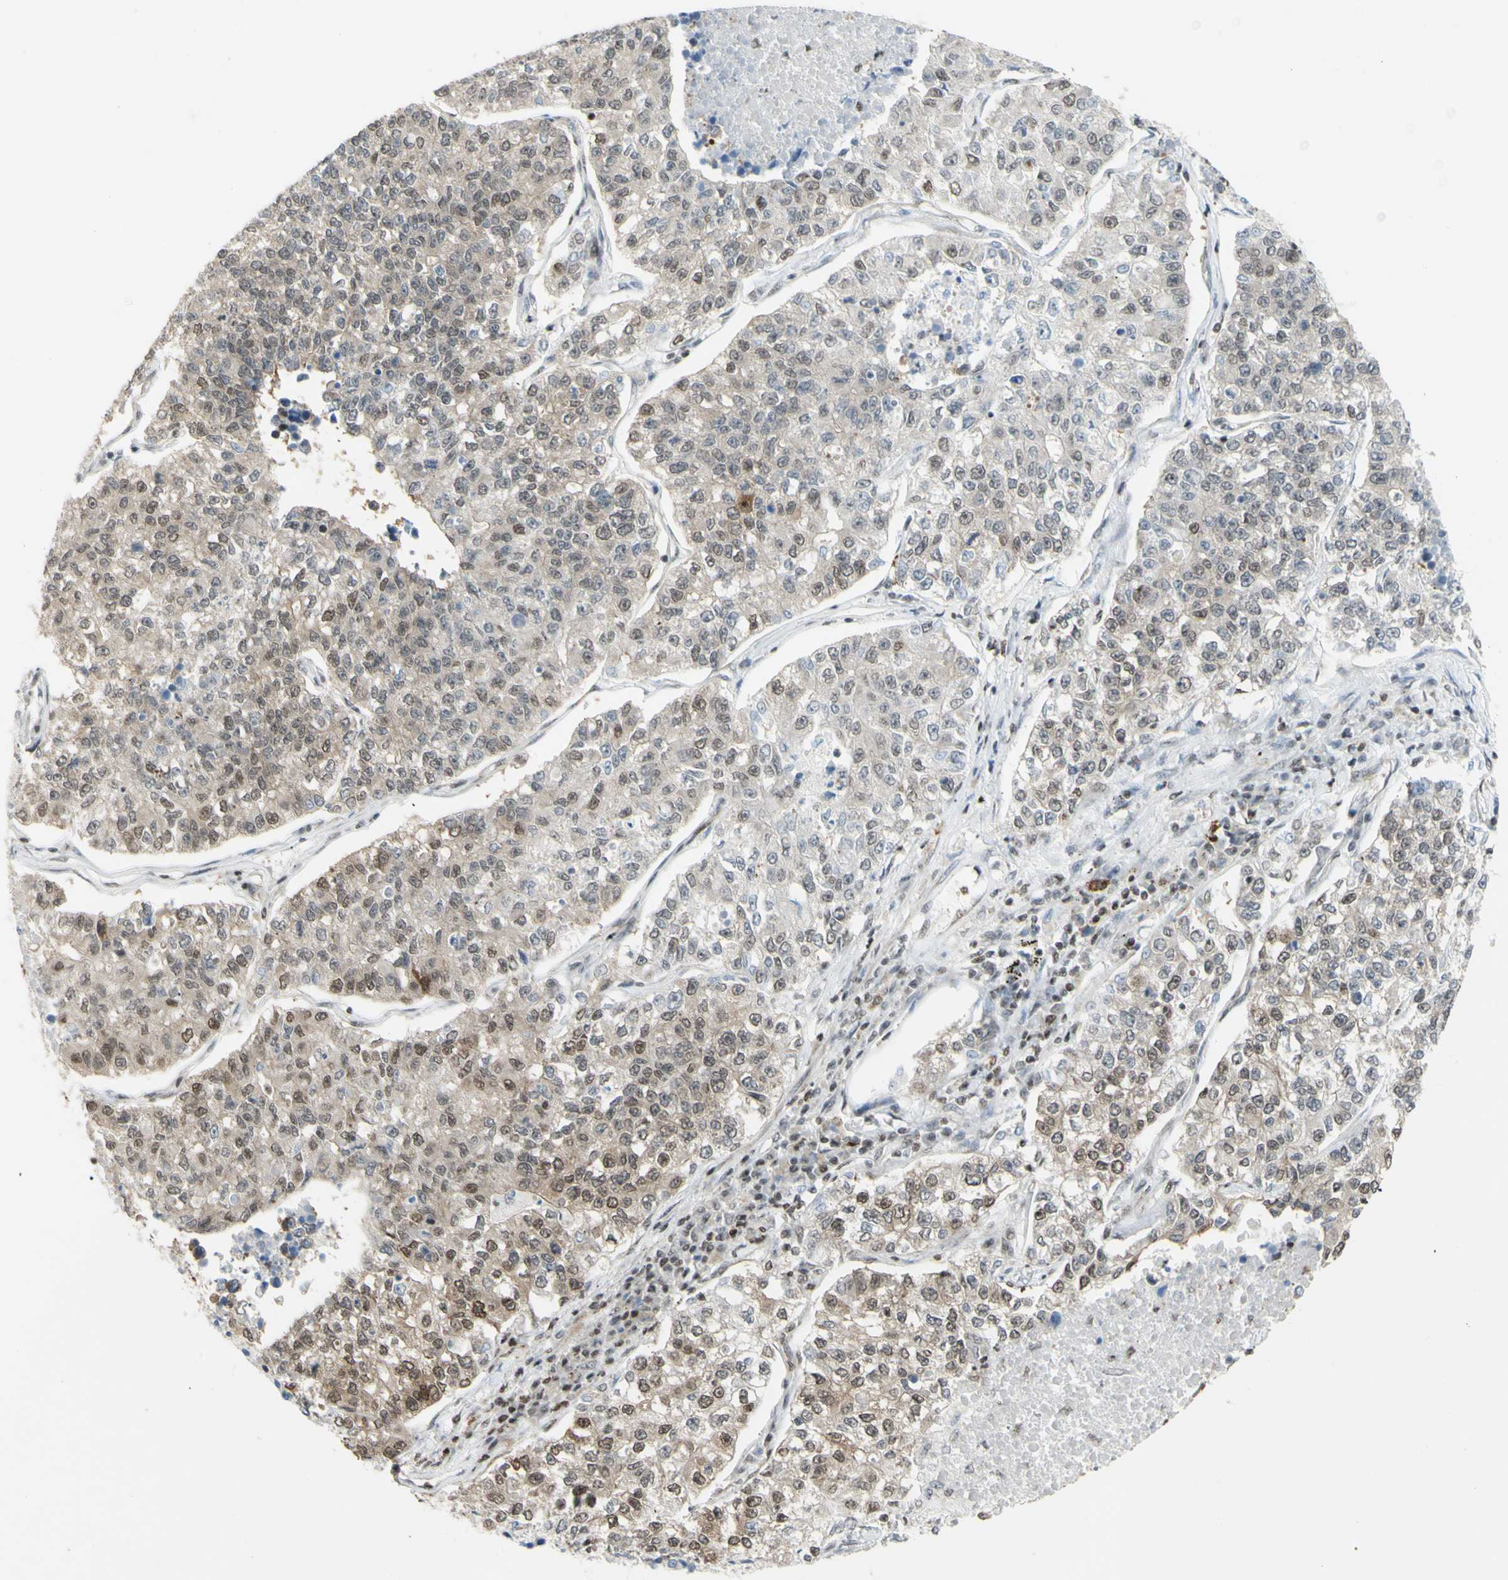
{"staining": {"intensity": "weak", "quantity": "25%-75%", "location": "nuclear"}, "tissue": "lung cancer", "cell_type": "Tumor cells", "image_type": "cancer", "snomed": [{"axis": "morphology", "description": "Adenocarcinoma, NOS"}, {"axis": "topography", "description": "Lung"}], "caption": "Immunohistochemistry (IHC) photomicrograph of human adenocarcinoma (lung) stained for a protein (brown), which reveals low levels of weak nuclear expression in about 25%-75% of tumor cells.", "gene": "ZMYM6", "patient": {"sex": "male", "age": 49}}